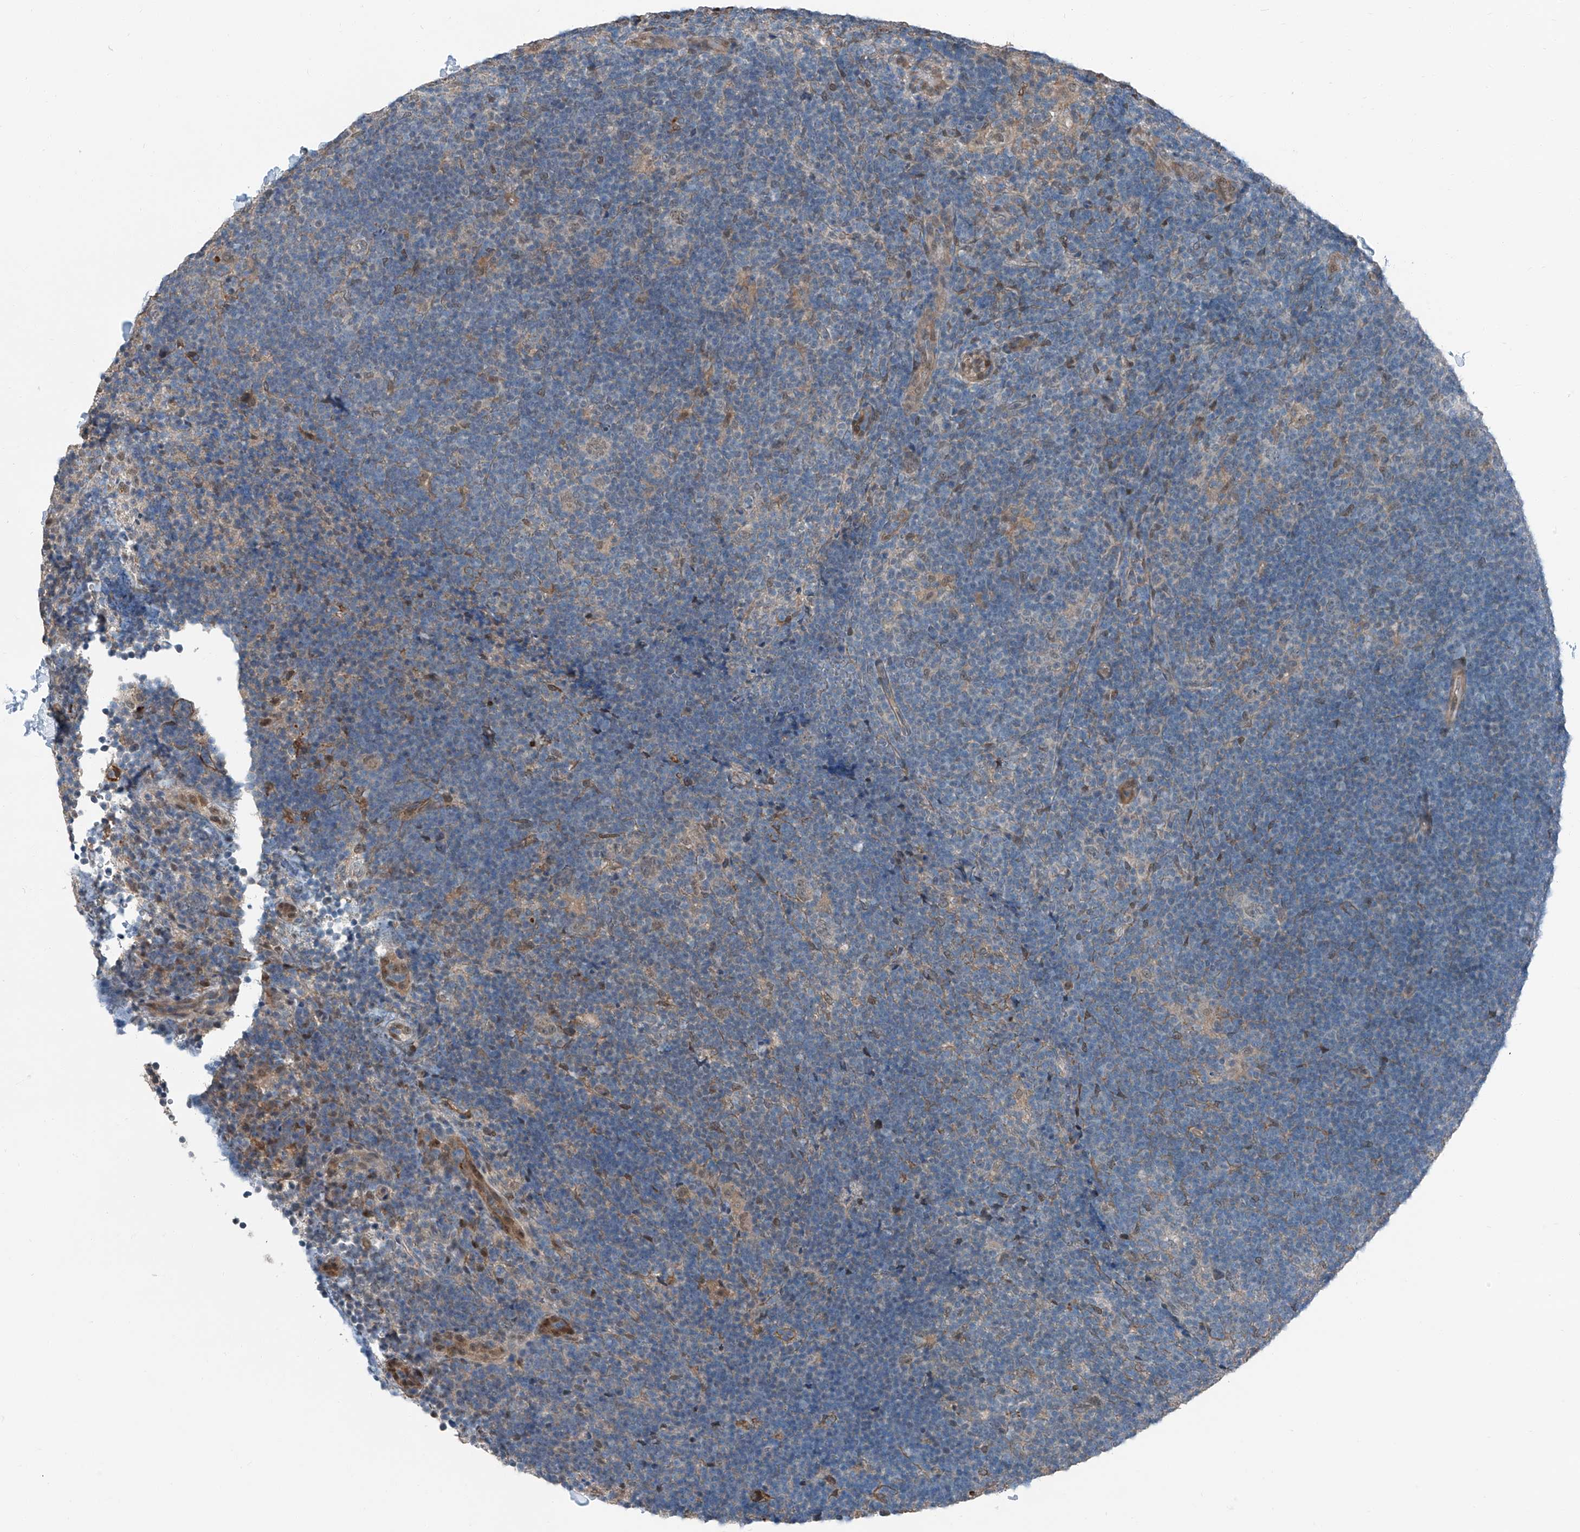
{"staining": {"intensity": "weak", "quantity": ">75%", "location": "nuclear"}, "tissue": "lymphoma", "cell_type": "Tumor cells", "image_type": "cancer", "snomed": [{"axis": "morphology", "description": "Hodgkin's disease, NOS"}, {"axis": "topography", "description": "Lymph node"}], "caption": "The micrograph exhibits immunohistochemical staining of lymphoma. There is weak nuclear expression is identified in approximately >75% of tumor cells.", "gene": "HSPA6", "patient": {"sex": "female", "age": 57}}